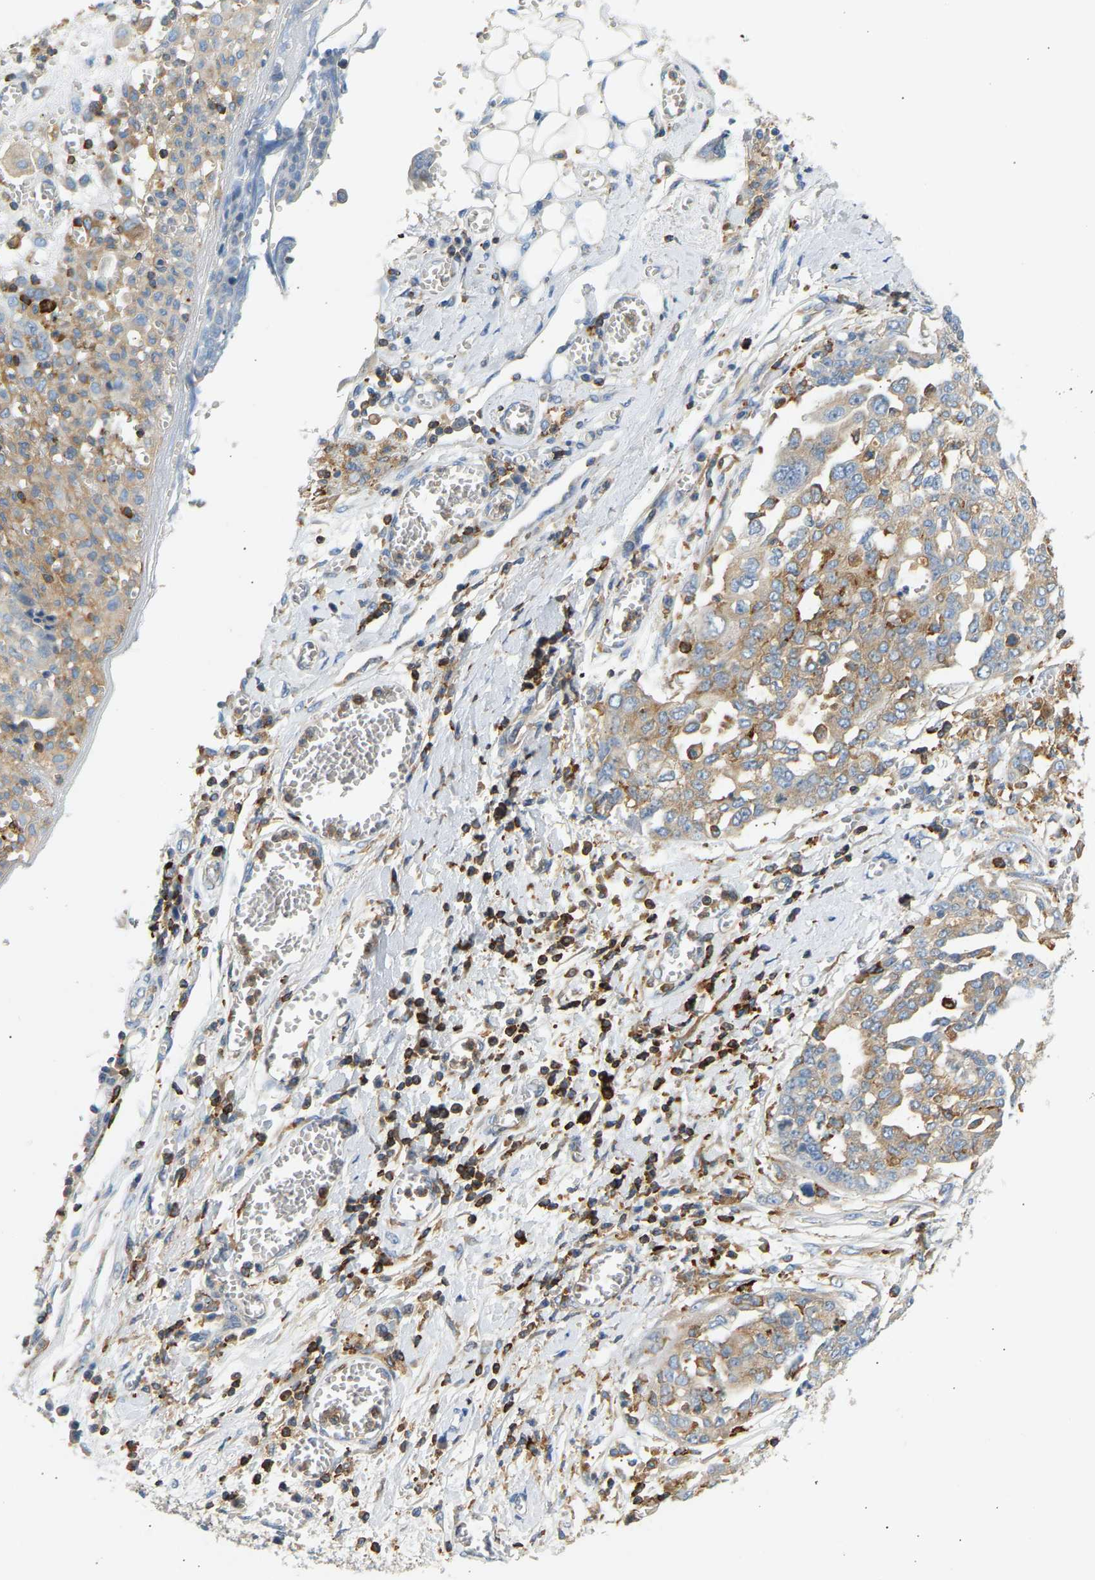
{"staining": {"intensity": "weak", "quantity": "25%-75%", "location": "cytoplasmic/membranous"}, "tissue": "ovarian cancer", "cell_type": "Tumor cells", "image_type": "cancer", "snomed": [{"axis": "morphology", "description": "Cystadenocarcinoma, serous, NOS"}, {"axis": "topography", "description": "Soft tissue"}, {"axis": "topography", "description": "Ovary"}], "caption": "IHC photomicrograph of neoplastic tissue: human ovarian cancer stained using immunohistochemistry (IHC) displays low levels of weak protein expression localized specifically in the cytoplasmic/membranous of tumor cells, appearing as a cytoplasmic/membranous brown color.", "gene": "FNBP1", "patient": {"sex": "female", "age": 57}}